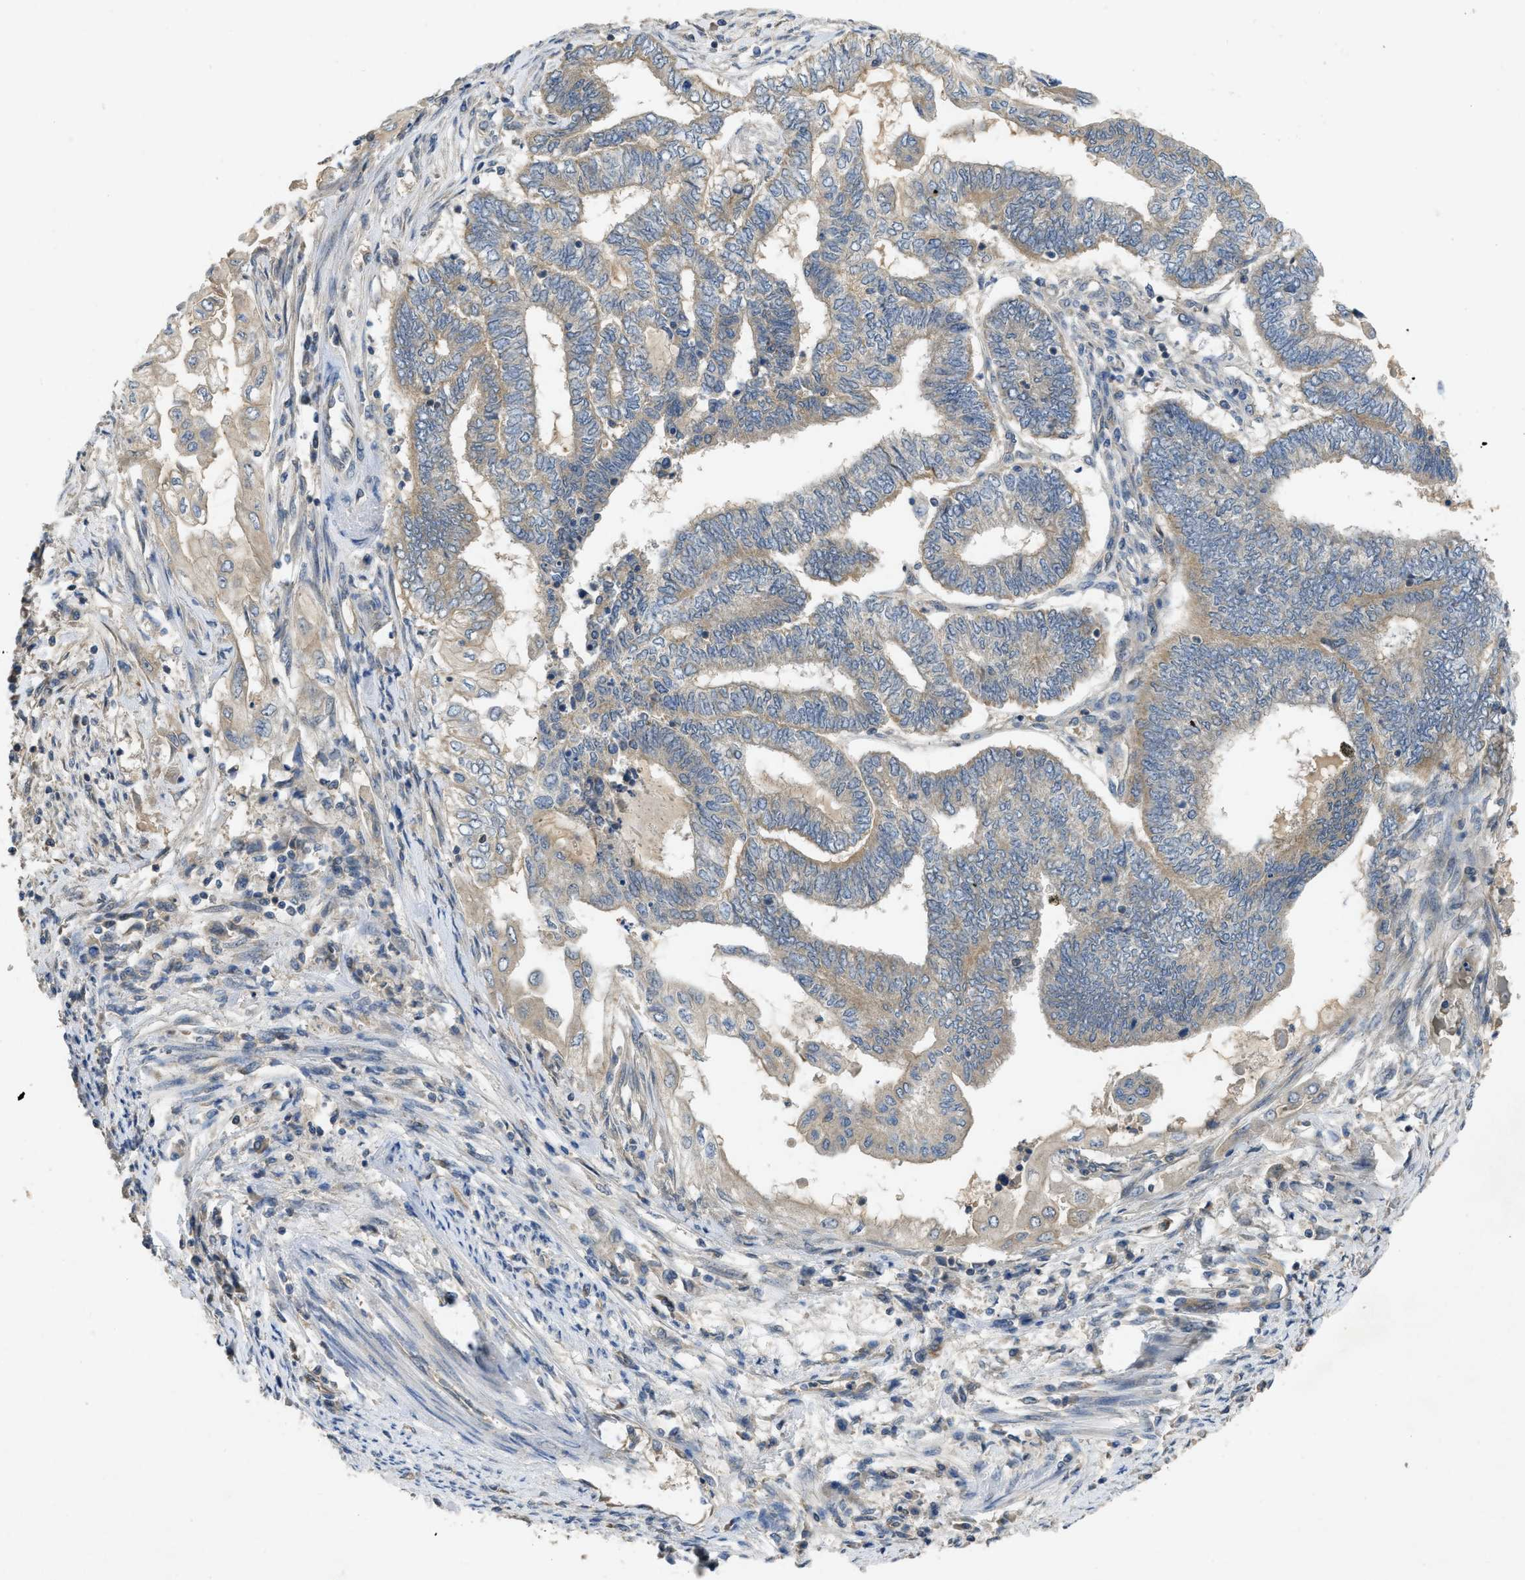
{"staining": {"intensity": "negative", "quantity": "none", "location": "none"}, "tissue": "endometrial cancer", "cell_type": "Tumor cells", "image_type": "cancer", "snomed": [{"axis": "morphology", "description": "Adenocarcinoma, NOS"}, {"axis": "topography", "description": "Uterus"}, {"axis": "topography", "description": "Endometrium"}], "caption": "Immunohistochemistry micrograph of neoplastic tissue: adenocarcinoma (endometrial) stained with DAB (3,3'-diaminobenzidine) reveals no significant protein expression in tumor cells.", "gene": "PPP3CA", "patient": {"sex": "female", "age": 70}}